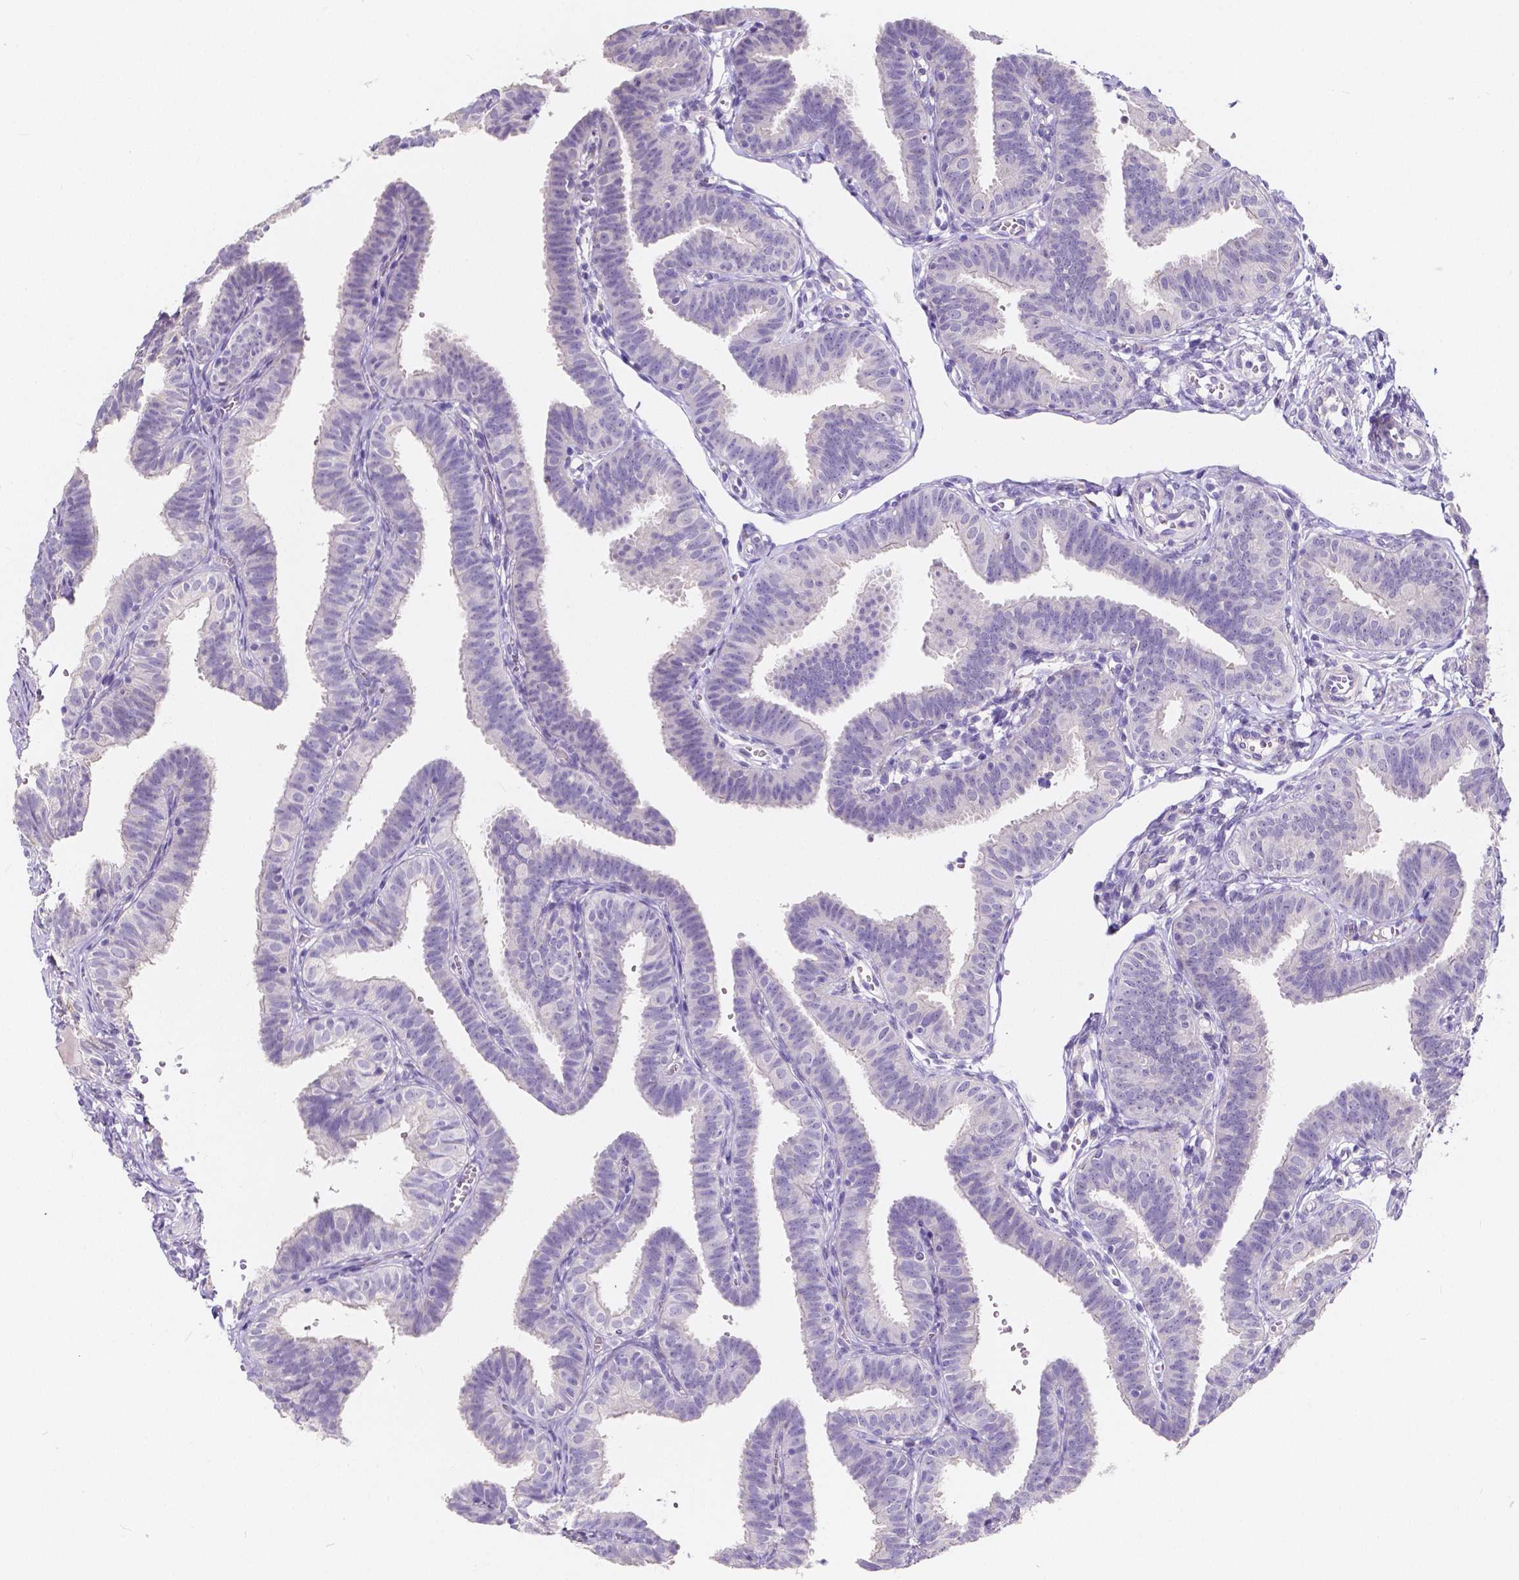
{"staining": {"intensity": "negative", "quantity": "none", "location": "none"}, "tissue": "fallopian tube", "cell_type": "Glandular cells", "image_type": "normal", "snomed": [{"axis": "morphology", "description": "Normal tissue, NOS"}, {"axis": "topography", "description": "Fallopian tube"}], "caption": "High power microscopy micrograph of an immunohistochemistry photomicrograph of normal fallopian tube, revealing no significant positivity in glandular cells. (DAB immunohistochemistry (IHC) visualized using brightfield microscopy, high magnification).", "gene": "ACP5", "patient": {"sex": "female", "age": 25}}